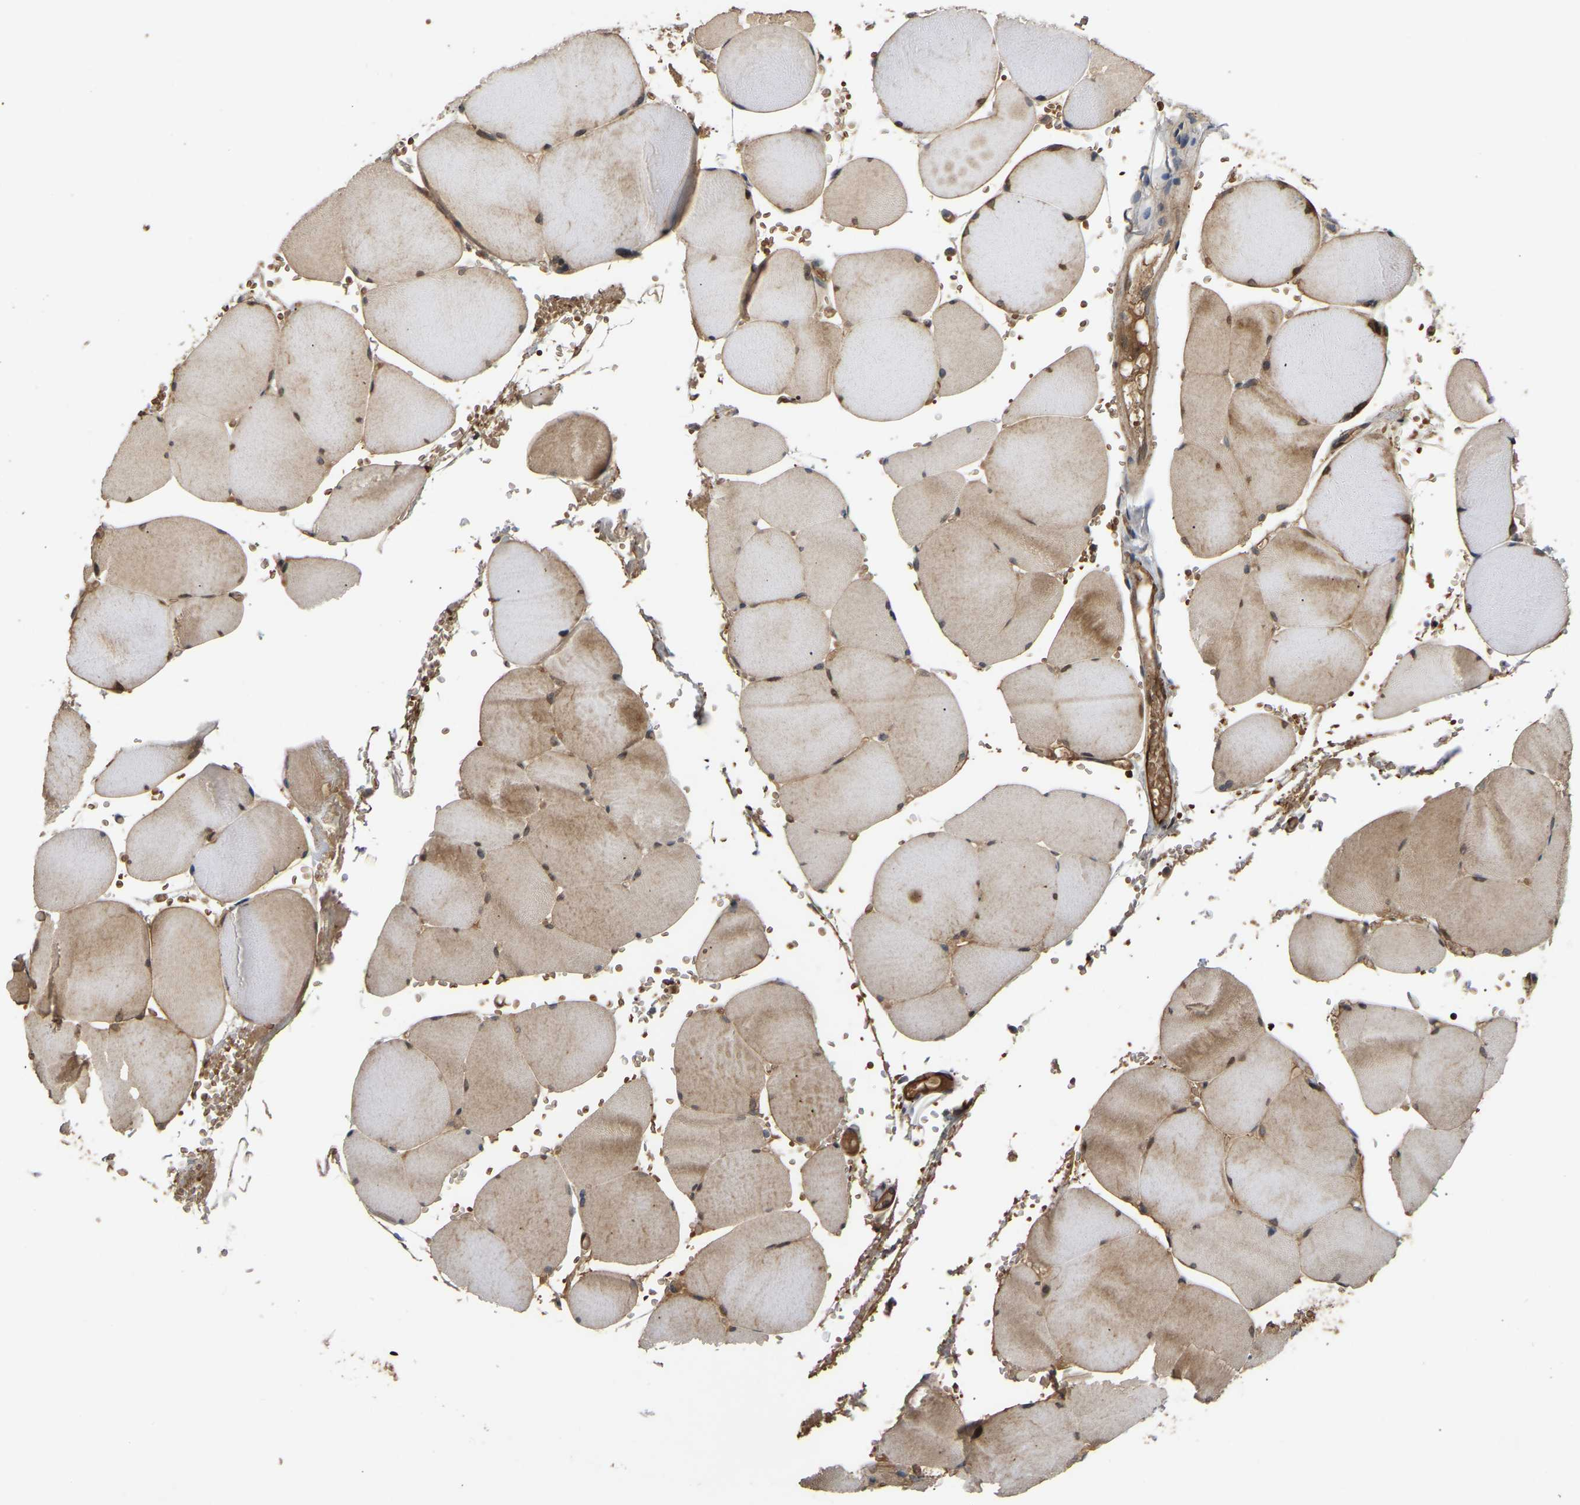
{"staining": {"intensity": "moderate", "quantity": ">75%", "location": "cytoplasmic/membranous"}, "tissue": "skeletal muscle", "cell_type": "Myocytes", "image_type": "normal", "snomed": [{"axis": "morphology", "description": "Normal tissue, NOS"}, {"axis": "topography", "description": "Skin"}, {"axis": "topography", "description": "Skeletal muscle"}], "caption": "Myocytes demonstrate medium levels of moderate cytoplasmic/membranous positivity in about >75% of cells in benign skeletal muscle. The staining was performed using DAB, with brown indicating positive protein expression. Nuclei are stained blue with hematoxylin.", "gene": "LIMK2", "patient": {"sex": "male", "age": 83}}